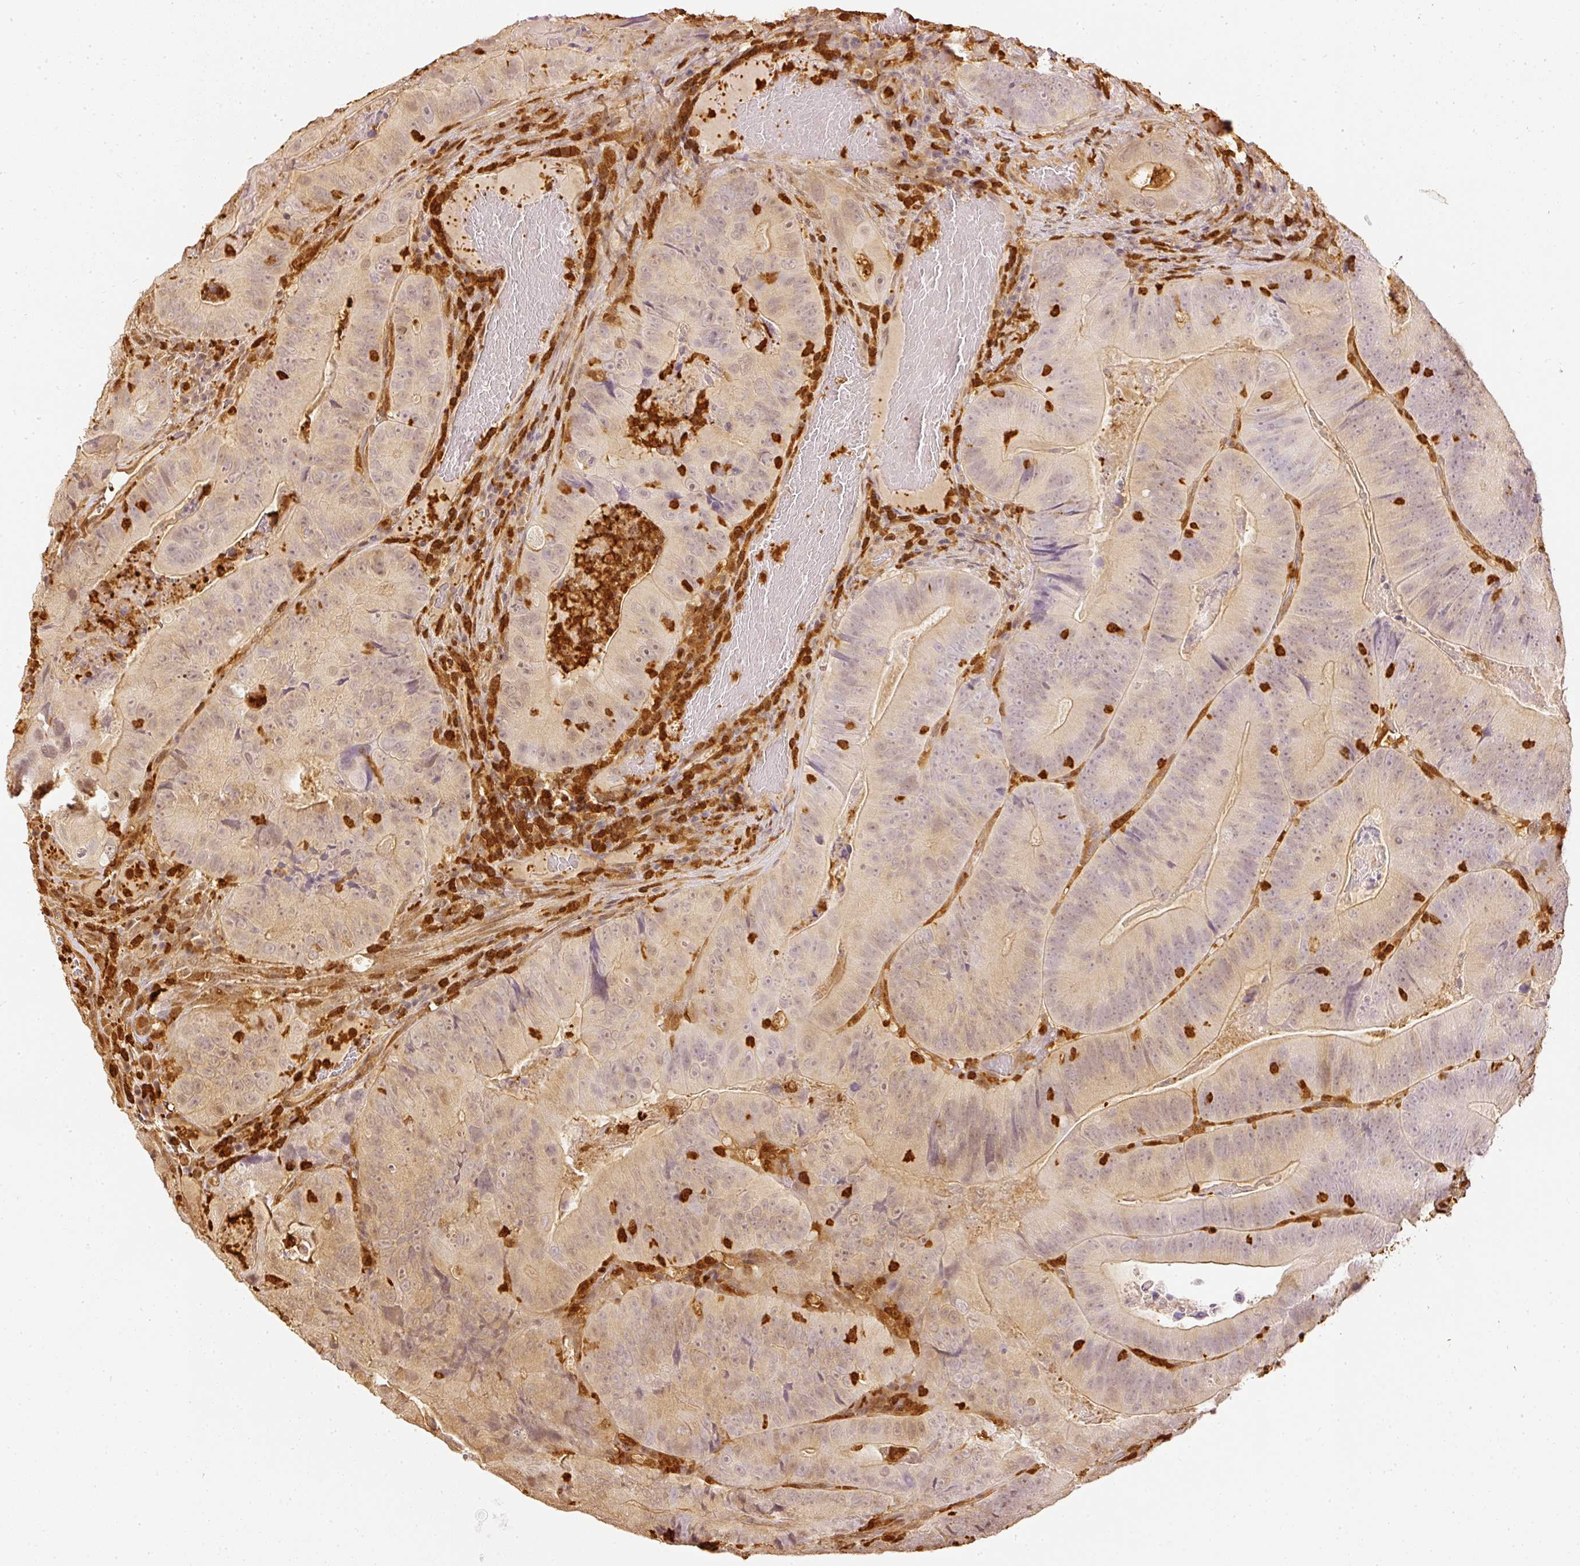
{"staining": {"intensity": "weak", "quantity": ">75%", "location": "cytoplasmic/membranous,nuclear"}, "tissue": "colorectal cancer", "cell_type": "Tumor cells", "image_type": "cancer", "snomed": [{"axis": "morphology", "description": "Adenocarcinoma, NOS"}, {"axis": "topography", "description": "Colon"}], "caption": "Colorectal adenocarcinoma was stained to show a protein in brown. There is low levels of weak cytoplasmic/membranous and nuclear staining in about >75% of tumor cells.", "gene": "PFN1", "patient": {"sex": "female", "age": 86}}